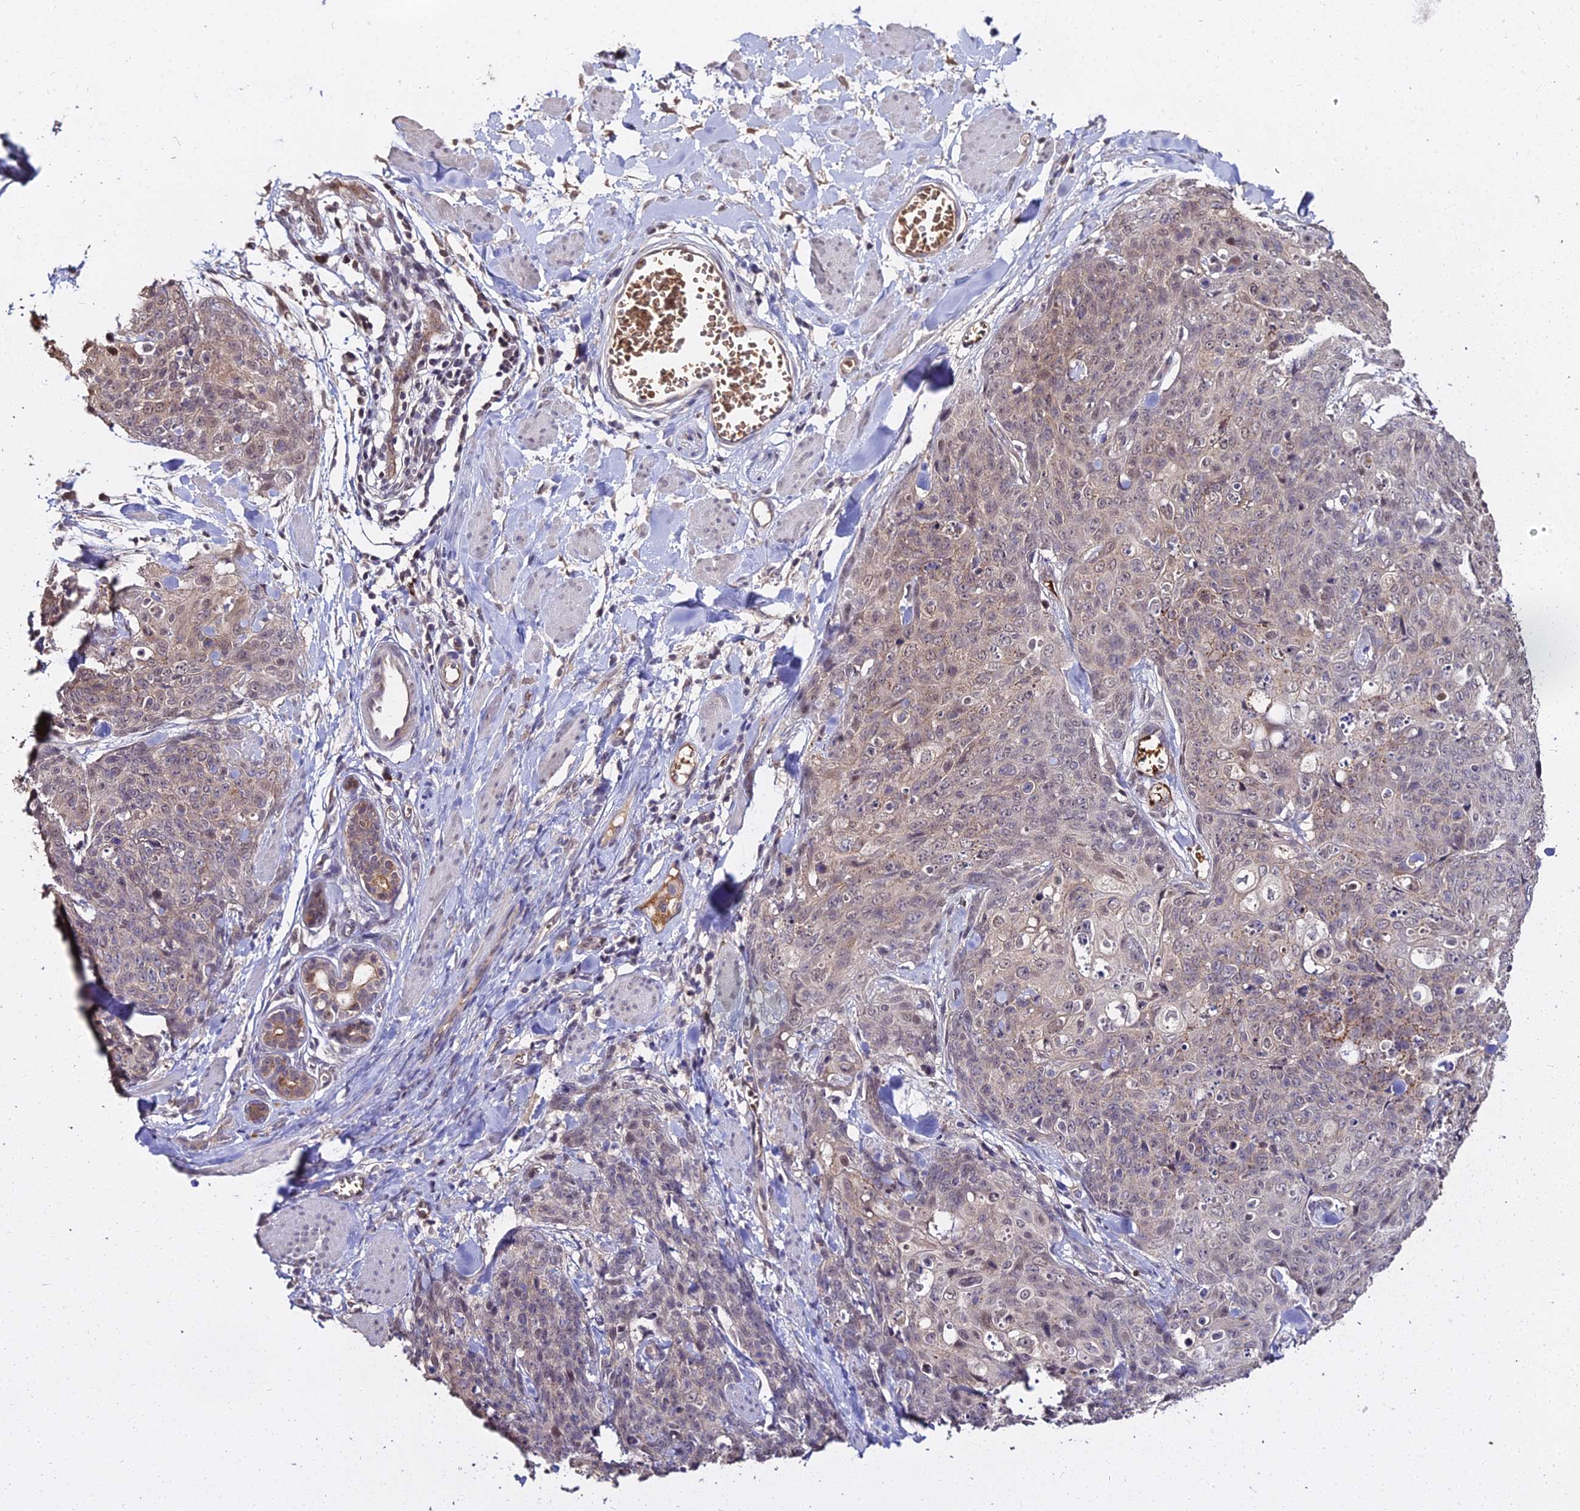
{"staining": {"intensity": "weak", "quantity": "<25%", "location": "cytoplasmic/membranous,nuclear"}, "tissue": "skin cancer", "cell_type": "Tumor cells", "image_type": "cancer", "snomed": [{"axis": "morphology", "description": "Squamous cell carcinoma, NOS"}, {"axis": "topography", "description": "Skin"}, {"axis": "topography", "description": "Vulva"}], "caption": "Skin cancer was stained to show a protein in brown. There is no significant expression in tumor cells.", "gene": "ZDBF2", "patient": {"sex": "female", "age": 85}}